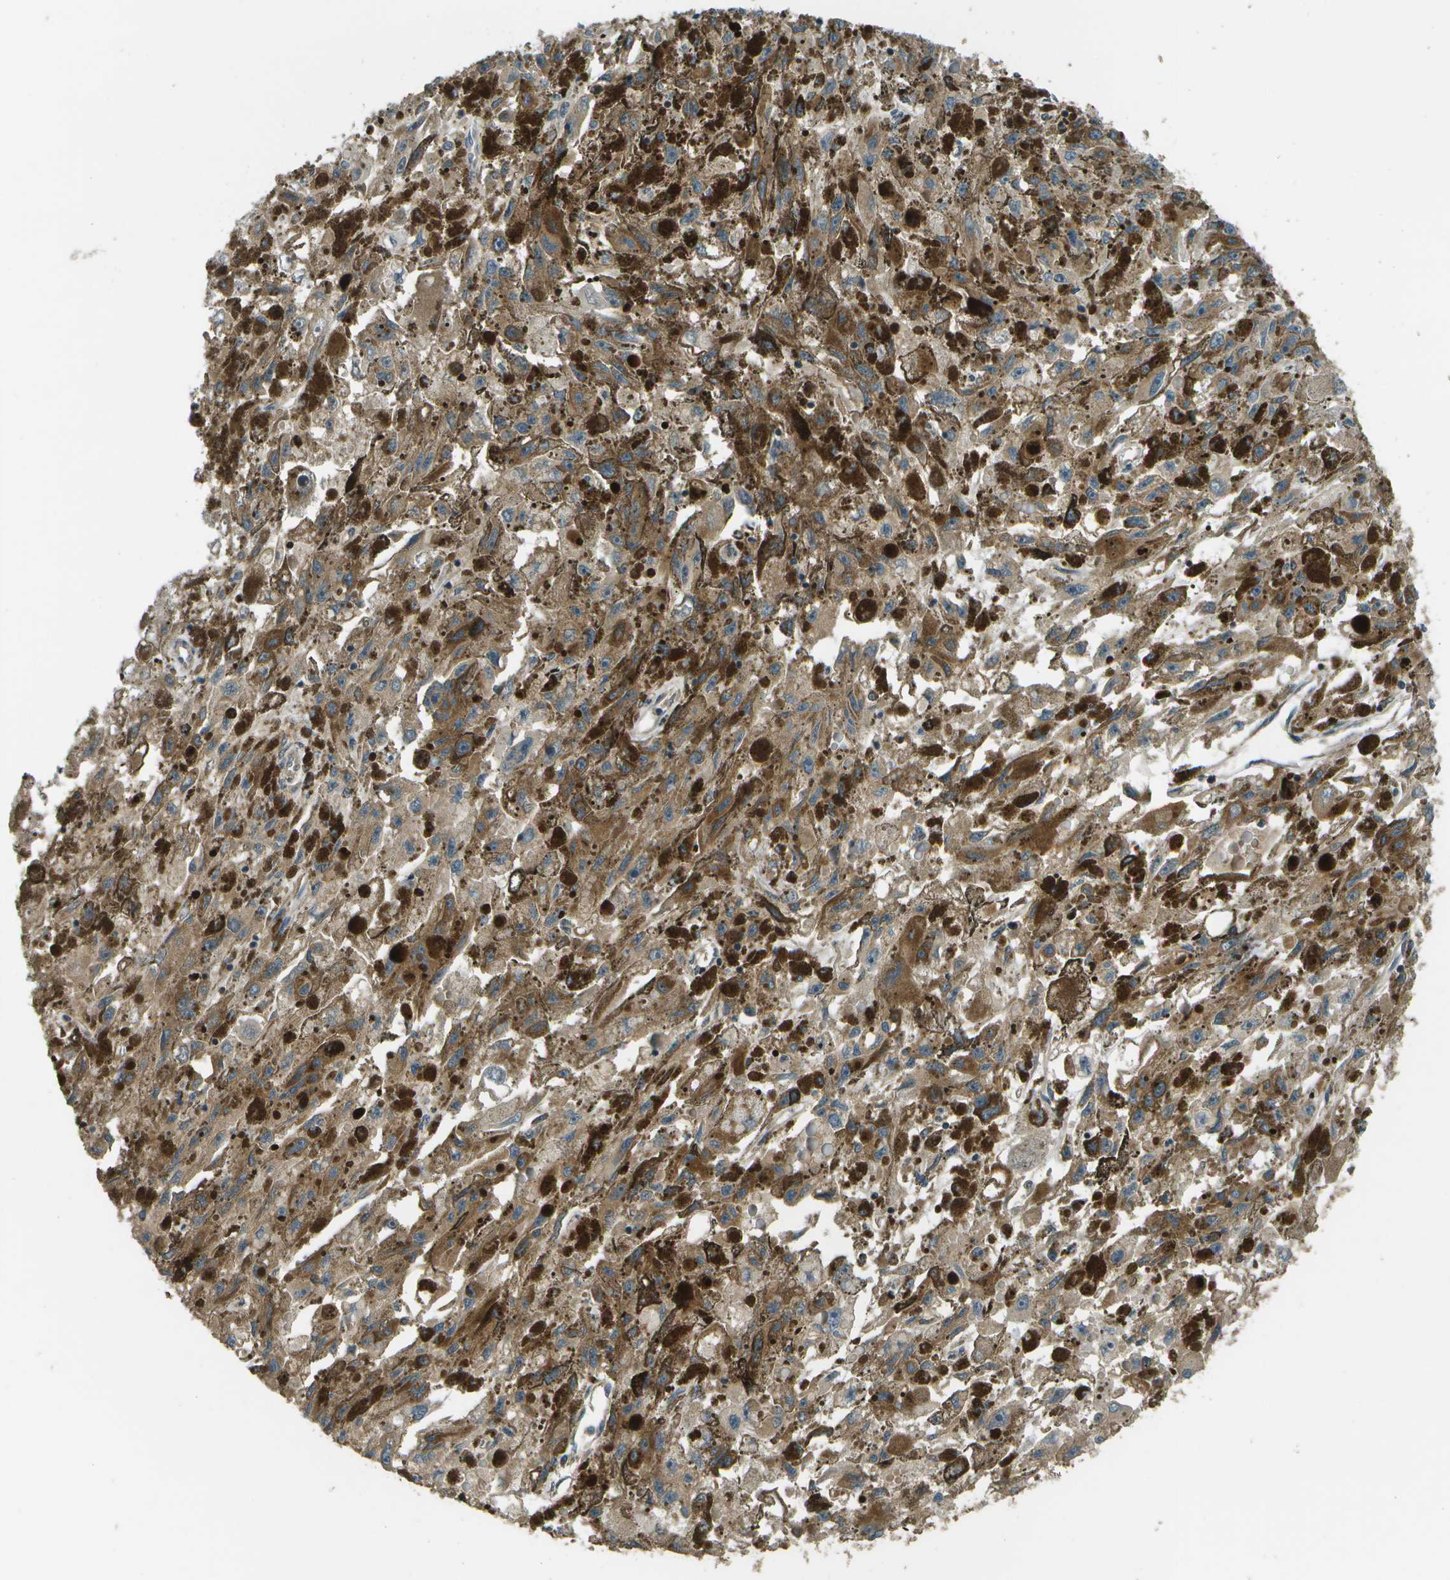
{"staining": {"intensity": "moderate", "quantity": ">75%", "location": "cytoplasmic/membranous"}, "tissue": "melanoma", "cell_type": "Tumor cells", "image_type": "cancer", "snomed": [{"axis": "morphology", "description": "Malignant melanoma, NOS"}, {"axis": "topography", "description": "Skin"}], "caption": "Malignant melanoma stained for a protein (brown) reveals moderate cytoplasmic/membranous positive expression in approximately >75% of tumor cells.", "gene": "PLPBP", "patient": {"sex": "female", "age": 104}}